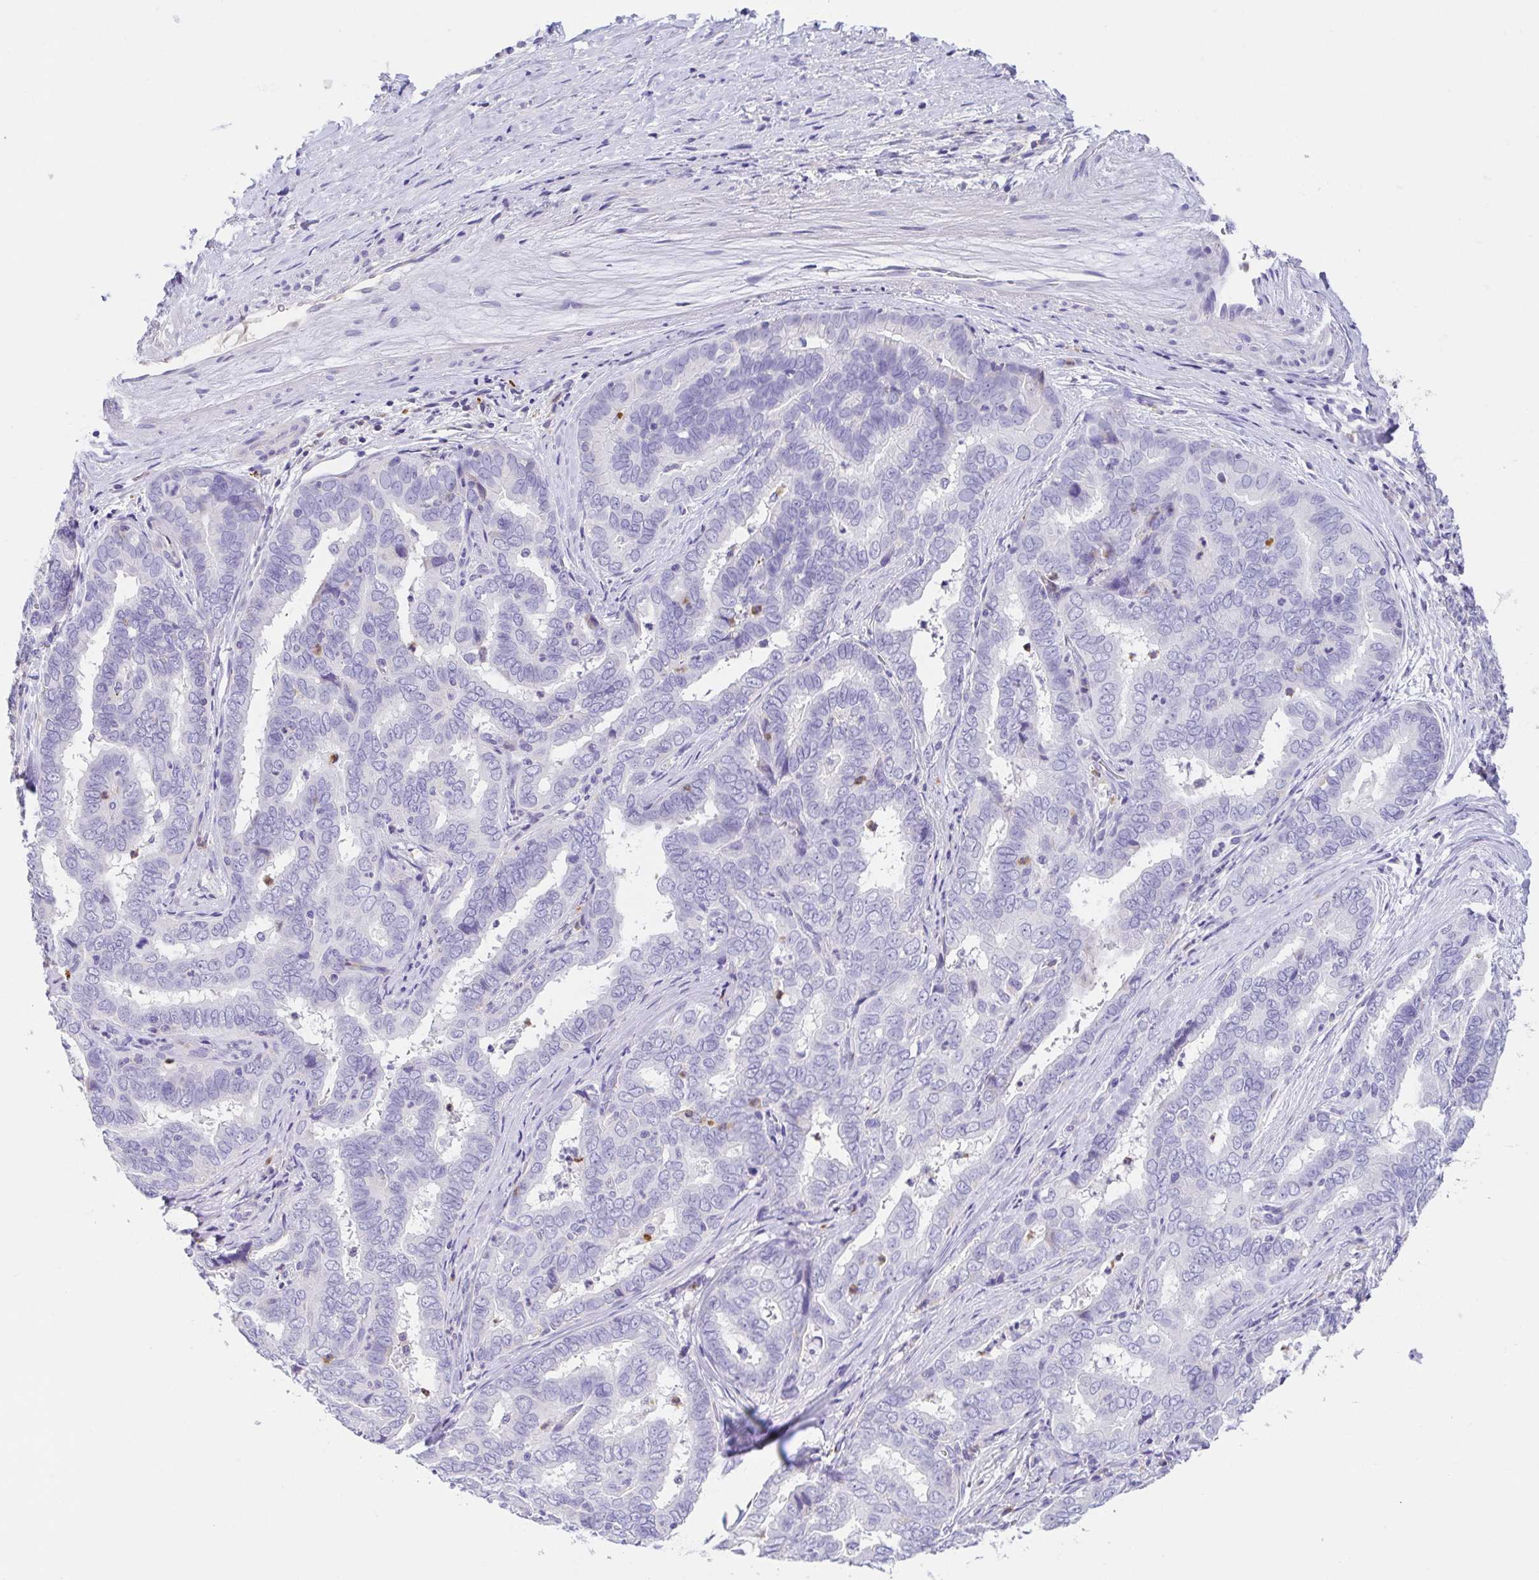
{"staining": {"intensity": "negative", "quantity": "none", "location": "none"}, "tissue": "liver cancer", "cell_type": "Tumor cells", "image_type": "cancer", "snomed": [{"axis": "morphology", "description": "Cholangiocarcinoma"}, {"axis": "topography", "description": "Liver"}], "caption": "Immunohistochemistry (IHC) of human liver cancer (cholangiocarcinoma) demonstrates no staining in tumor cells.", "gene": "ARPP21", "patient": {"sex": "female", "age": 64}}